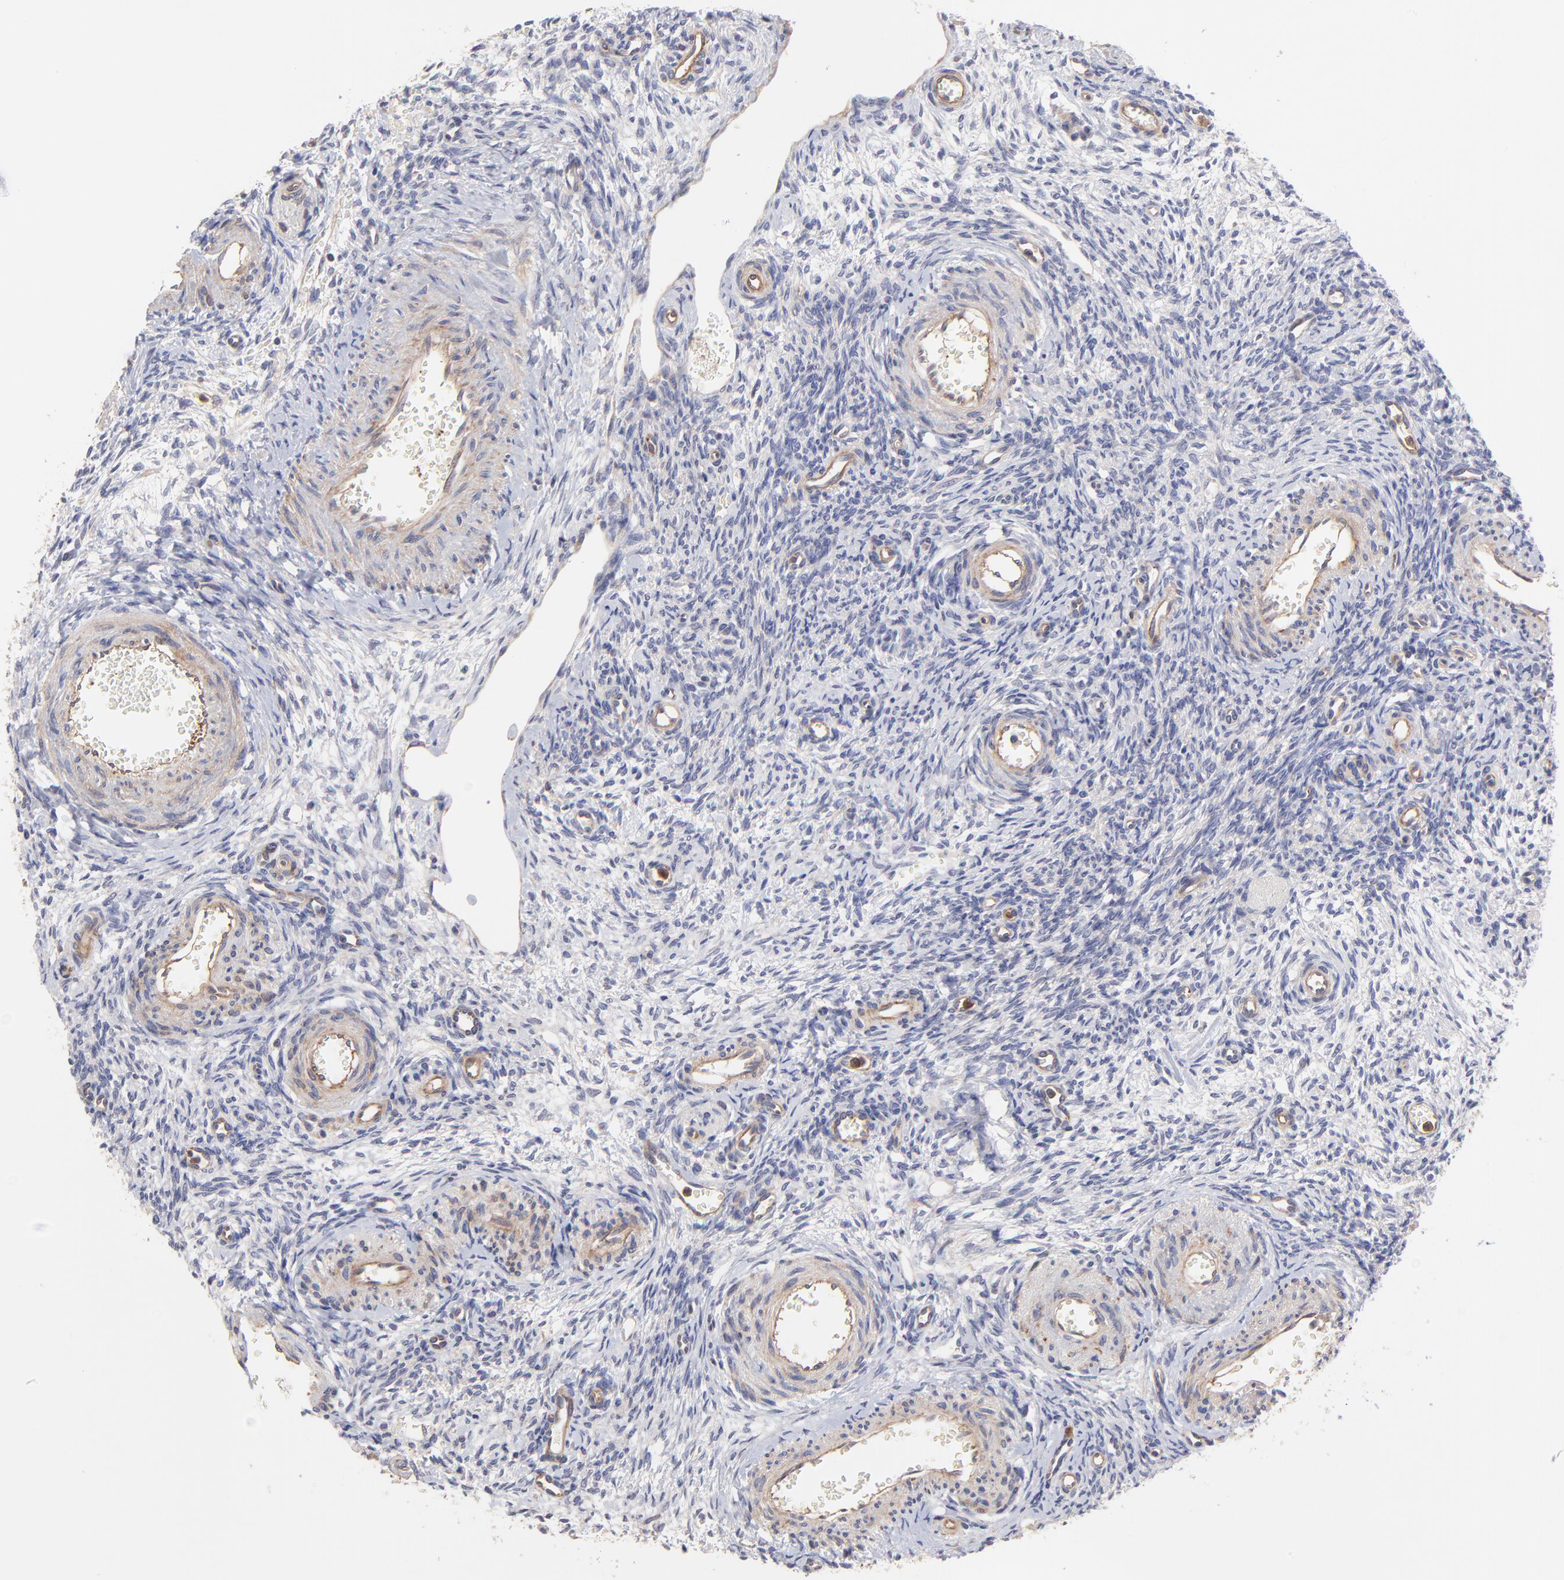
{"staining": {"intensity": "strong", "quantity": ">75%", "location": "cytoplasmic/membranous"}, "tissue": "ovary", "cell_type": "Follicle cells", "image_type": "normal", "snomed": [{"axis": "morphology", "description": "Normal tissue, NOS"}, {"axis": "topography", "description": "Ovary"}], "caption": "Protein analysis of unremarkable ovary demonstrates strong cytoplasmic/membranous expression in about >75% of follicle cells. Nuclei are stained in blue.", "gene": "ASB7", "patient": {"sex": "female", "age": 39}}